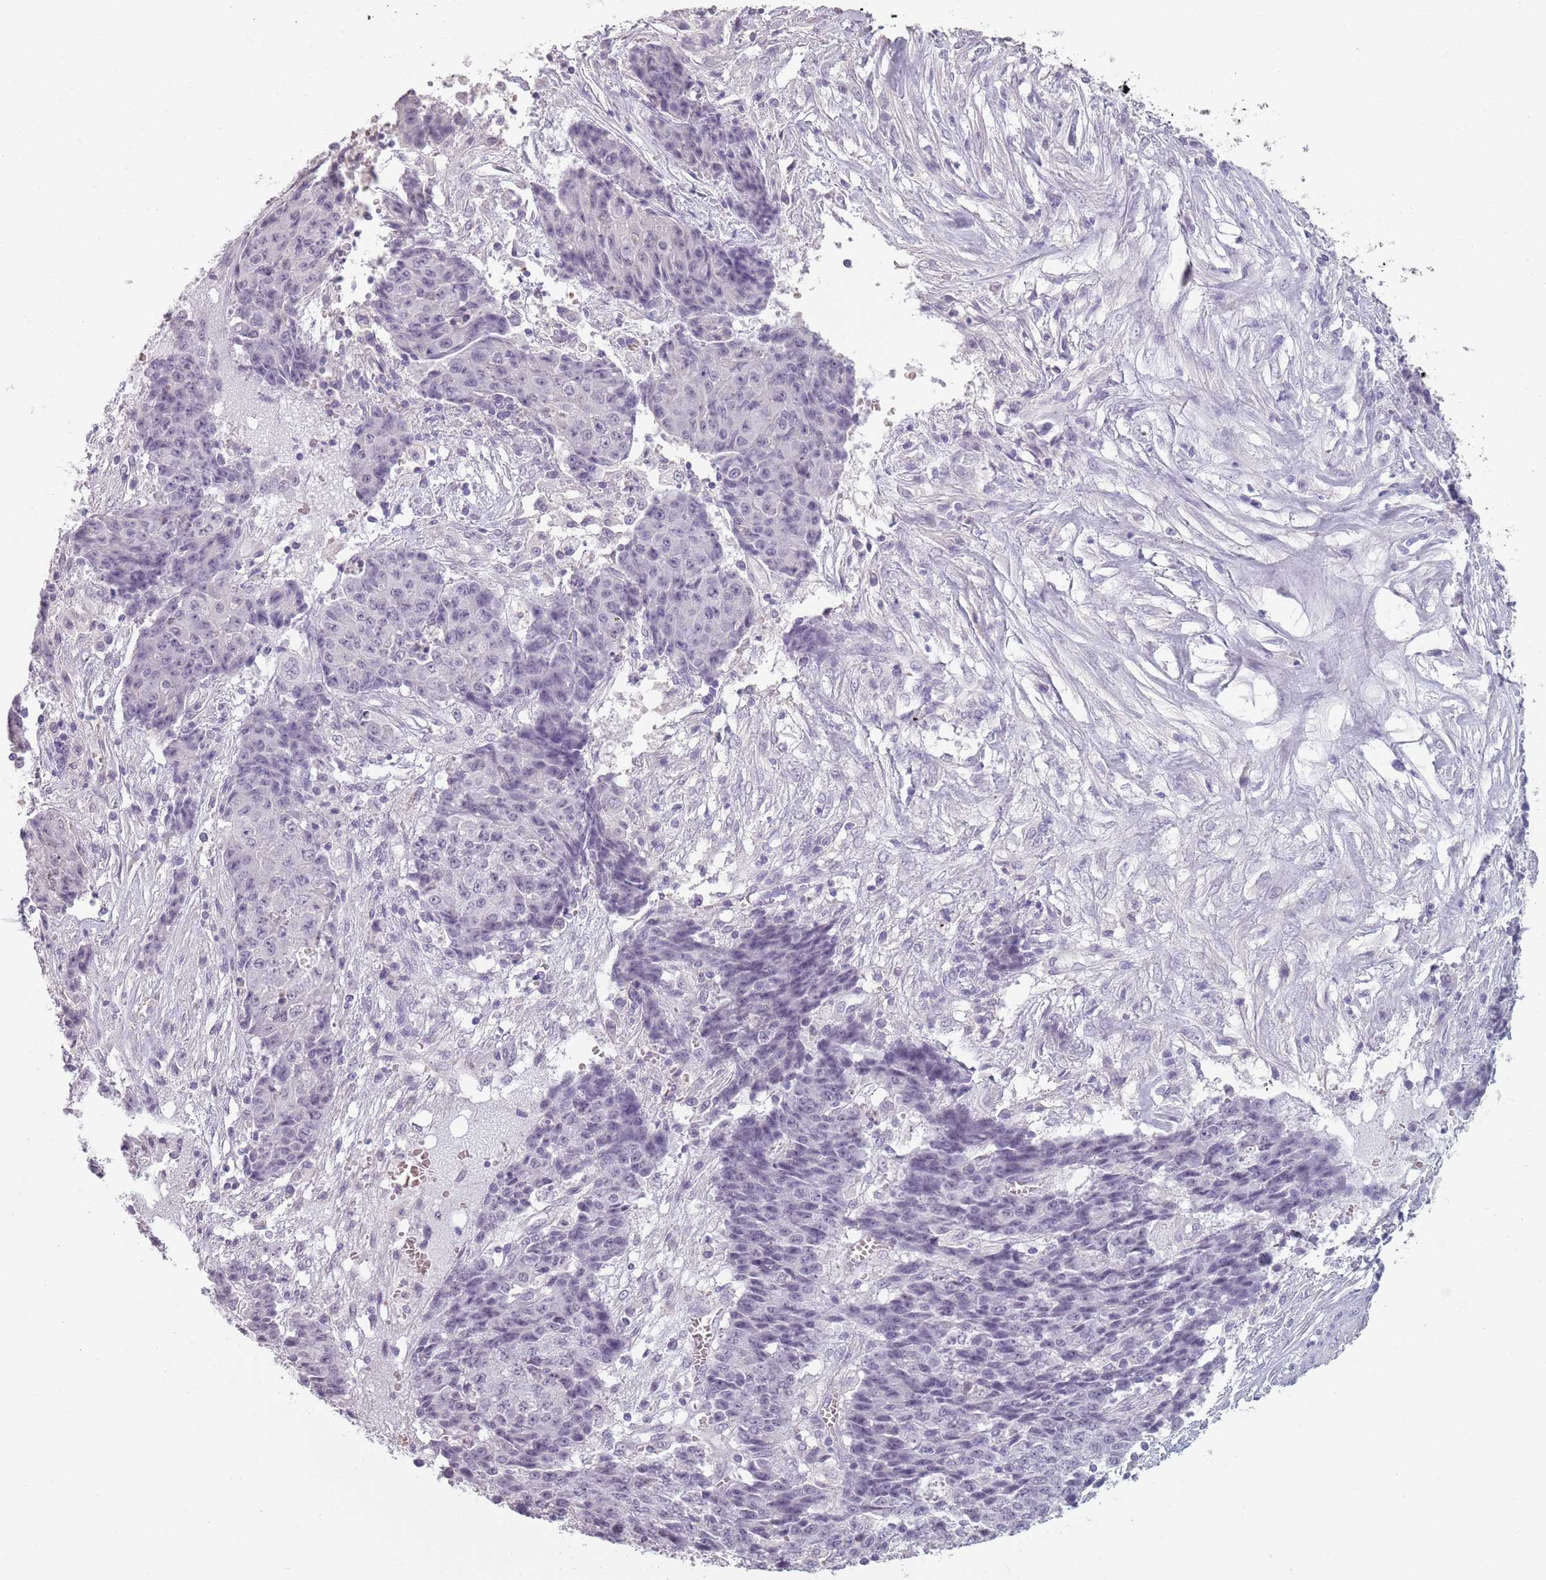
{"staining": {"intensity": "negative", "quantity": "none", "location": "none"}, "tissue": "ovarian cancer", "cell_type": "Tumor cells", "image_type": "cancer", "snomed": [{"axis": "morphology", "description": "Carcinoma, endometroid"}, {"axis": "topography", "description": "Ovary"}], "caption": "A high-resolution micrograph shows IHC staining of ovarian cancer (endometroid carcinoma), which demonstrates no significant expression in tumor cells.", "gene": "PIEZO1", "patient": {"sex": "female", "age": 42}}